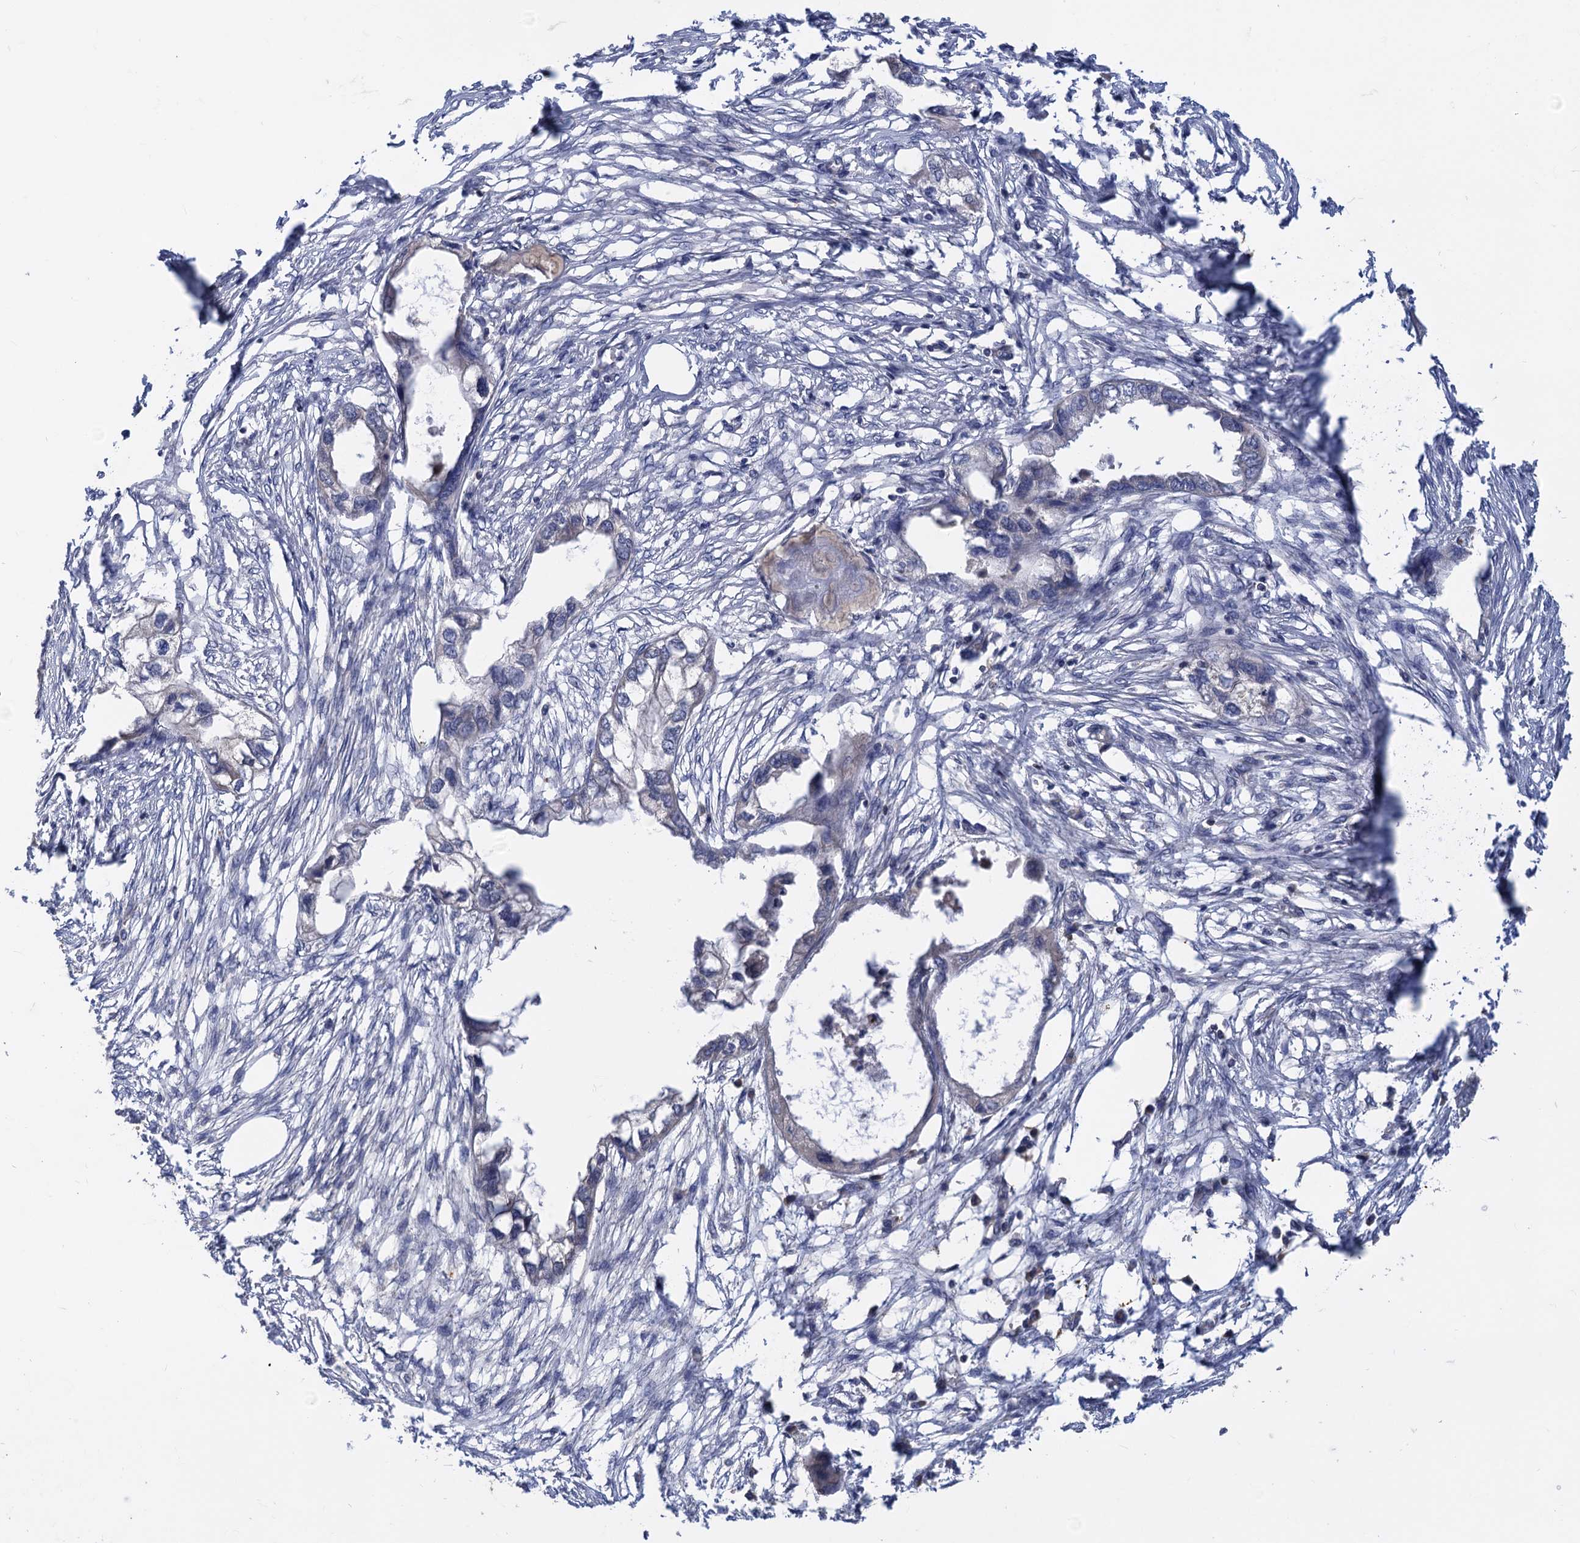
{"staining": {"intensity": "weak", "quantity": "<25%", "location": "cytoplasmic/membranous"}, "tissue": "endometrial cancer", "cell_type": "Tumor cells", "image_type": "cancer", "snomed": [{"axis": "morphology", "description": "Adenocarcinoma, NOS"}, {"axis": "morphology", "description": "Adenocarcinoma, metastatic, NOS"}, {"axis": "topography", "description": "Adipose tissue"}, {"axis": "topography", "description": "Endometrium"}], "caption": "Endometrial cancer stained for a protein using IHC reveals no expression tumor cells.", "gene": "DGKA", "patient": {"sex": "female", "age": 67}}